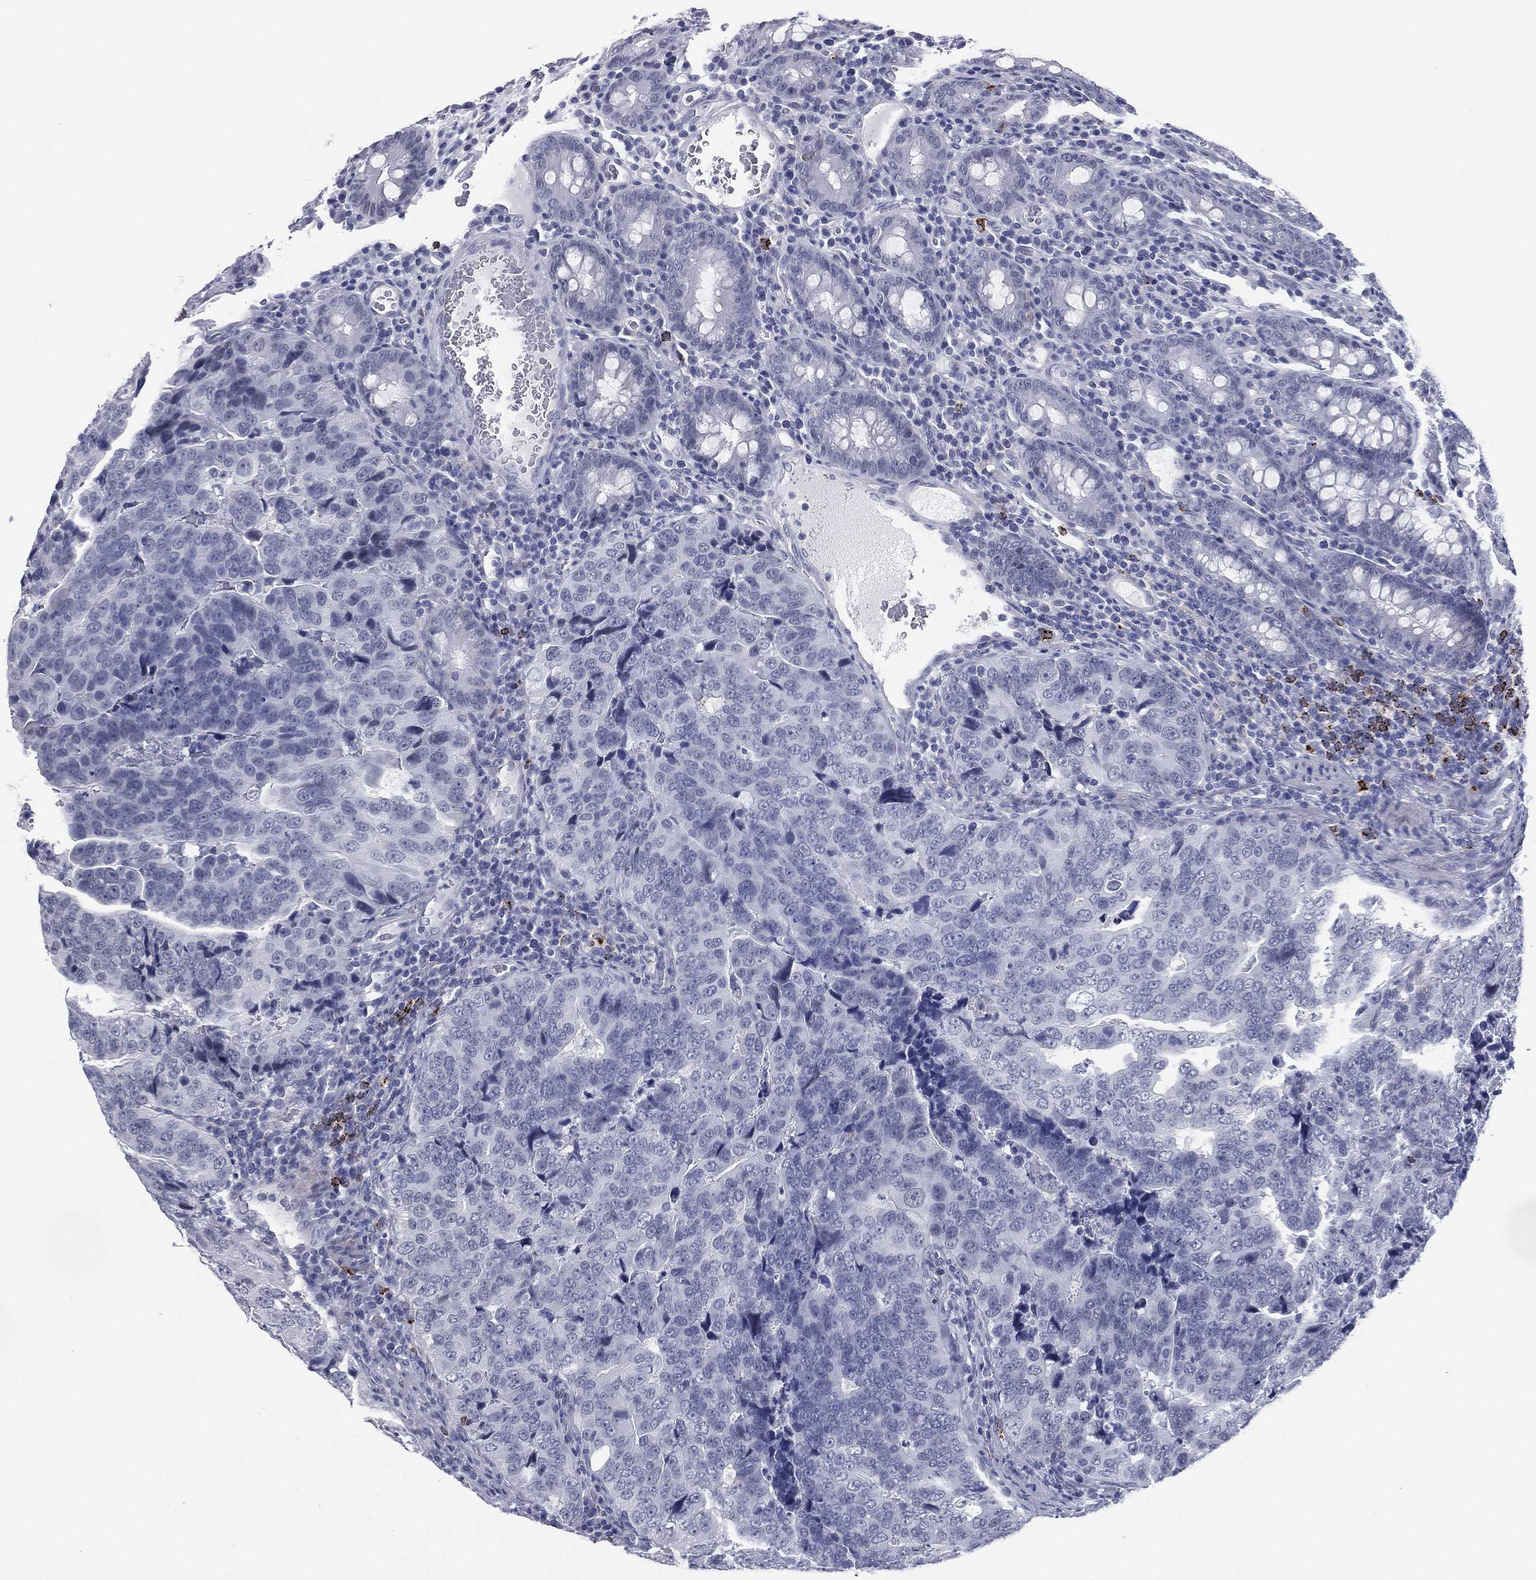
{"staining": {"intensity": "negative", "quantity": "none", "location": "none"}, "tissue": "colorectal cancer", "cell_type": "Tumor cells", "image_type": "cancer", "snomed": [{"axis": "morphology", "description": "Adenocarcinoma, NOS"}, {"axis": "topography", "description": "Colon"}], "caption": "This is an immunohistochemistry histopathology image of colorectal adenocarcinoma. There is no staining in tumor cells.", "gene": "HLA-DOA", "patient": {"sex": "female", "age": 72}}